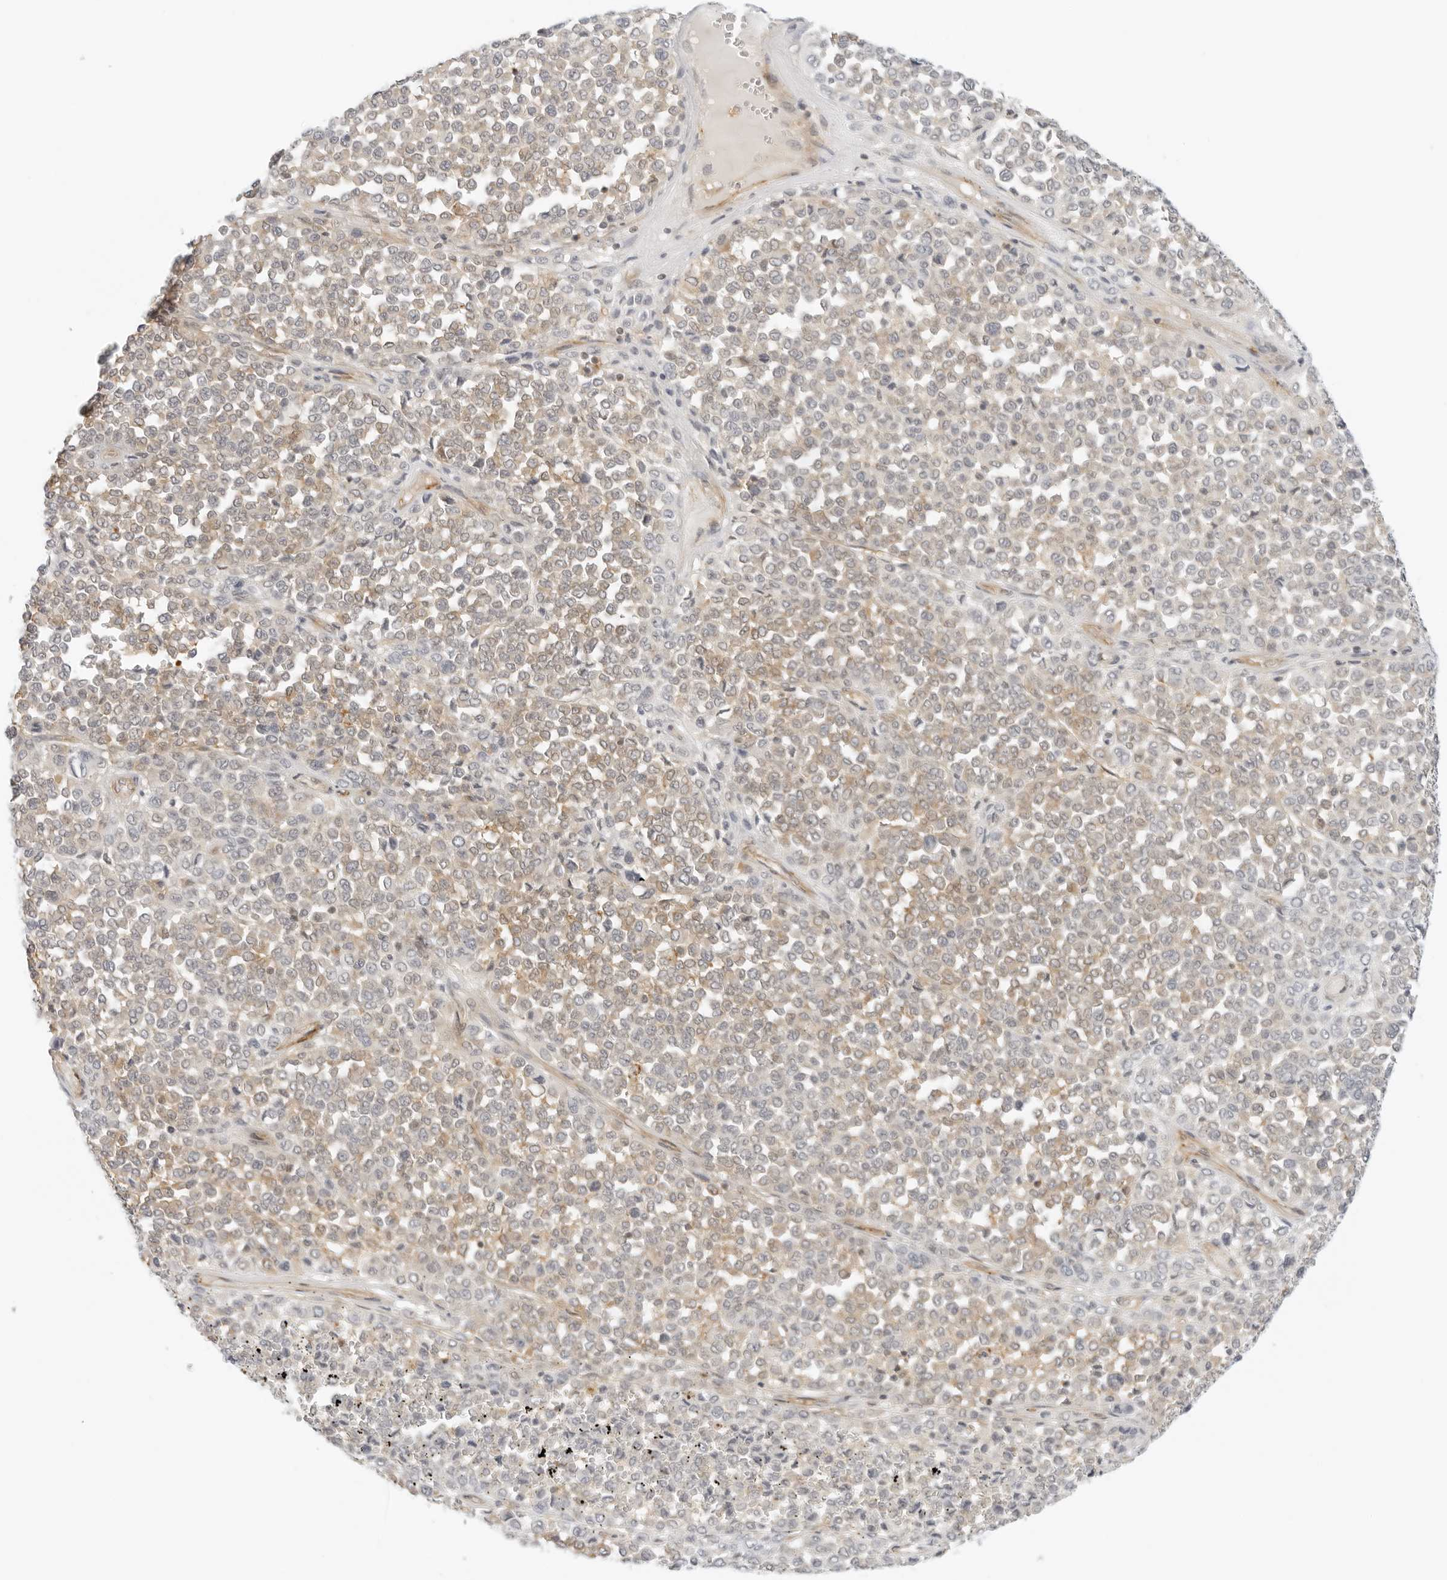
{"staining": {"intensity": "weak", "quantity": "<25%", "location": "cytoplasmic/membranous"}, "tissue": "melanoma", "cell_type": "Tumor cells", "image_type": "cancer", "snomed": [{"axis": "morphology", "description": "Malignant melanoma, Metastatic site"}, {"axis": "topography", "description": "Pancreas"}], "caption": "Human melanoma stained for a protein using immunohistochemistry (IHC) displays no expression in tumor cells.", "gene": "OSCP1", "patient": {"sex": "female", "age": 30}}